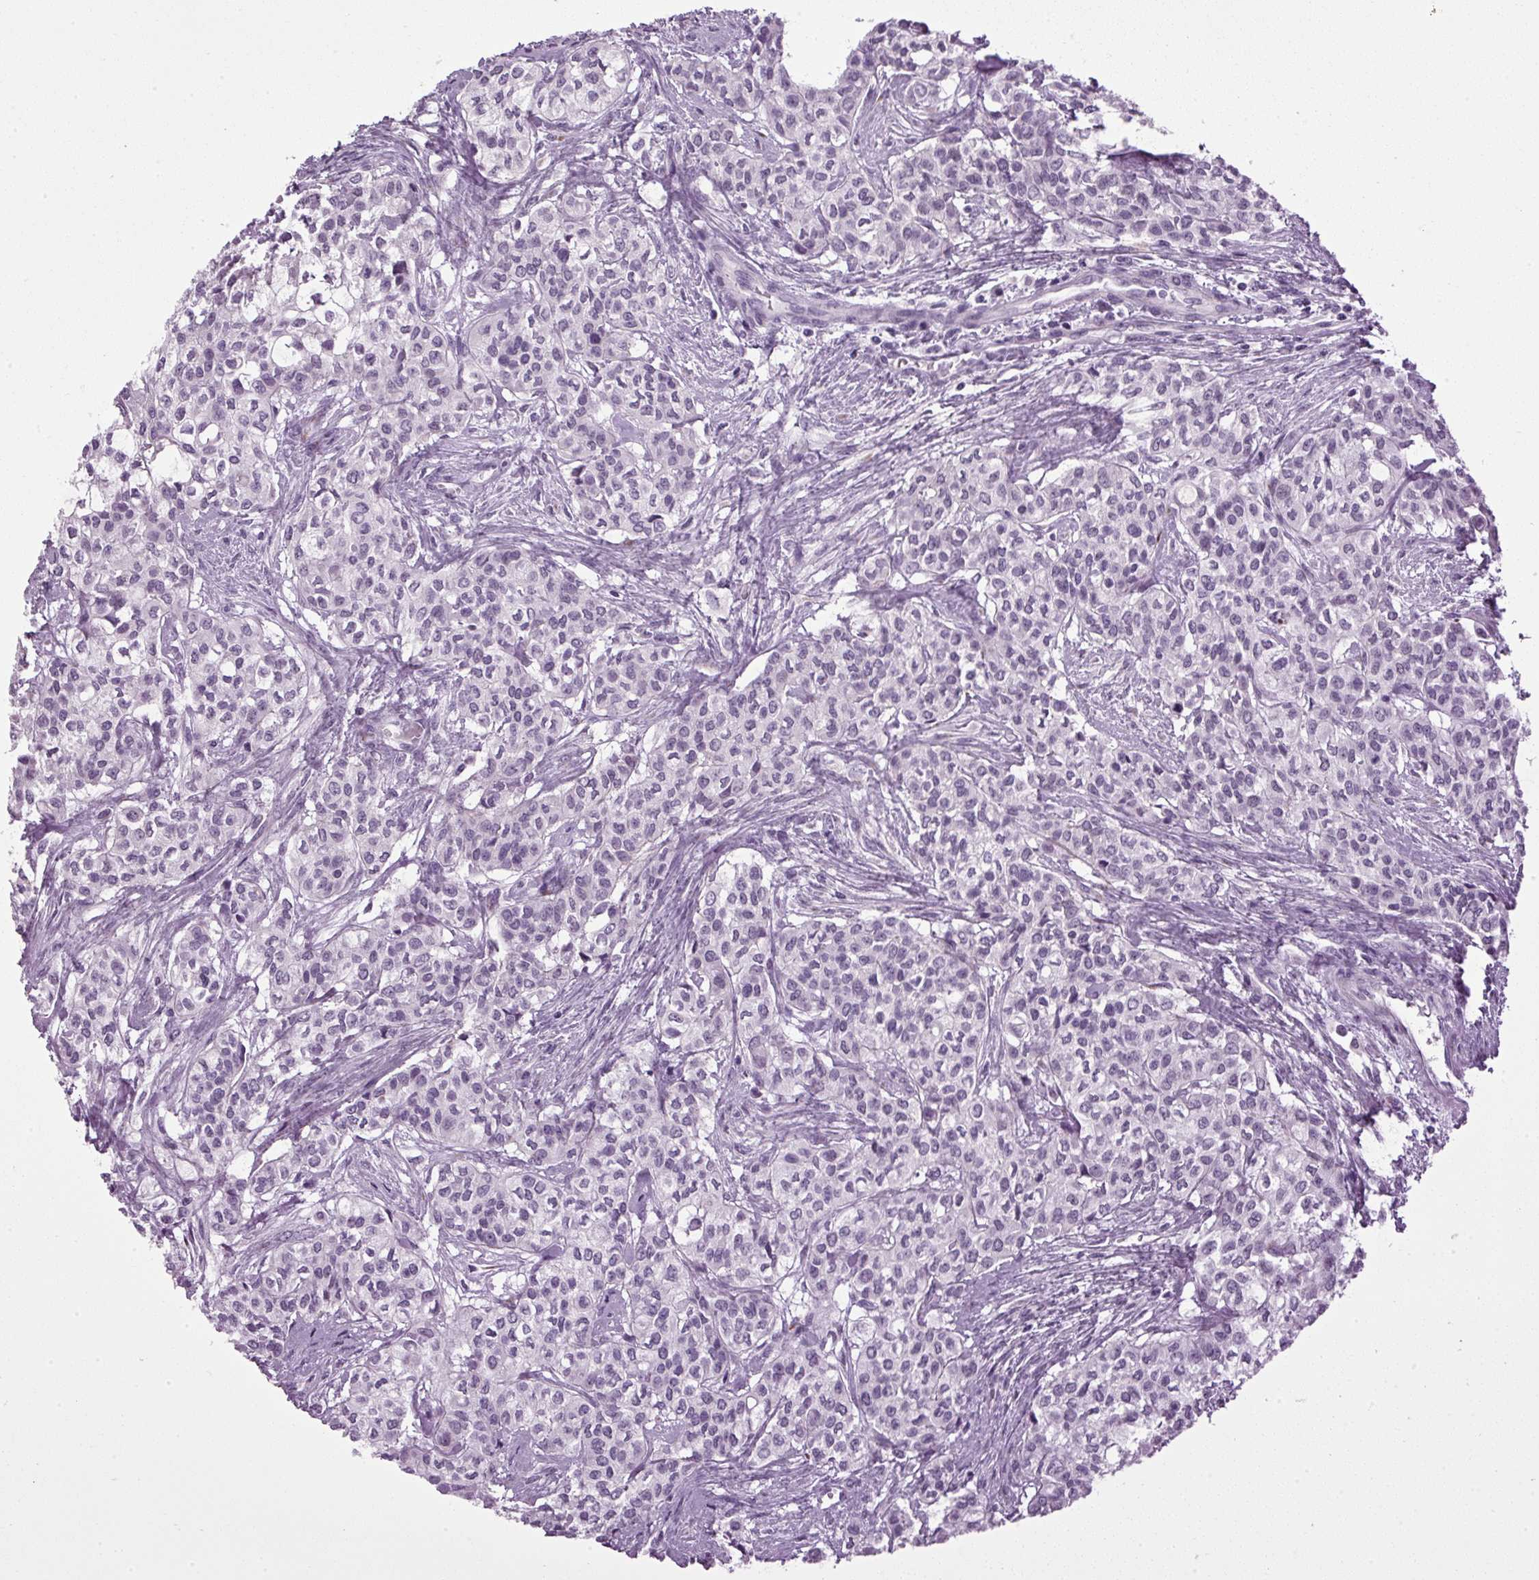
{"staining": {"intensity": "weak", "quantity": "<25%", "location": "nuclear"}, "tissue": "head and neck cancer", "cell_type": "Tumor cells", "image_type": "cancer", "snomed": [{"axis": "morphology", "description": "Adenocarcinoma, NOS"}, {"axis": "topography", "description": "Head-Neck"}], "caption": "This micrograph is of head and neck adenocarcinoma stained with IHC to label a protein in brown with the nuclei are counter-stained blue. There is no staining in tumor cells.", "gene": "A1CF", "patient": {"sex": "male", "age": 81}}